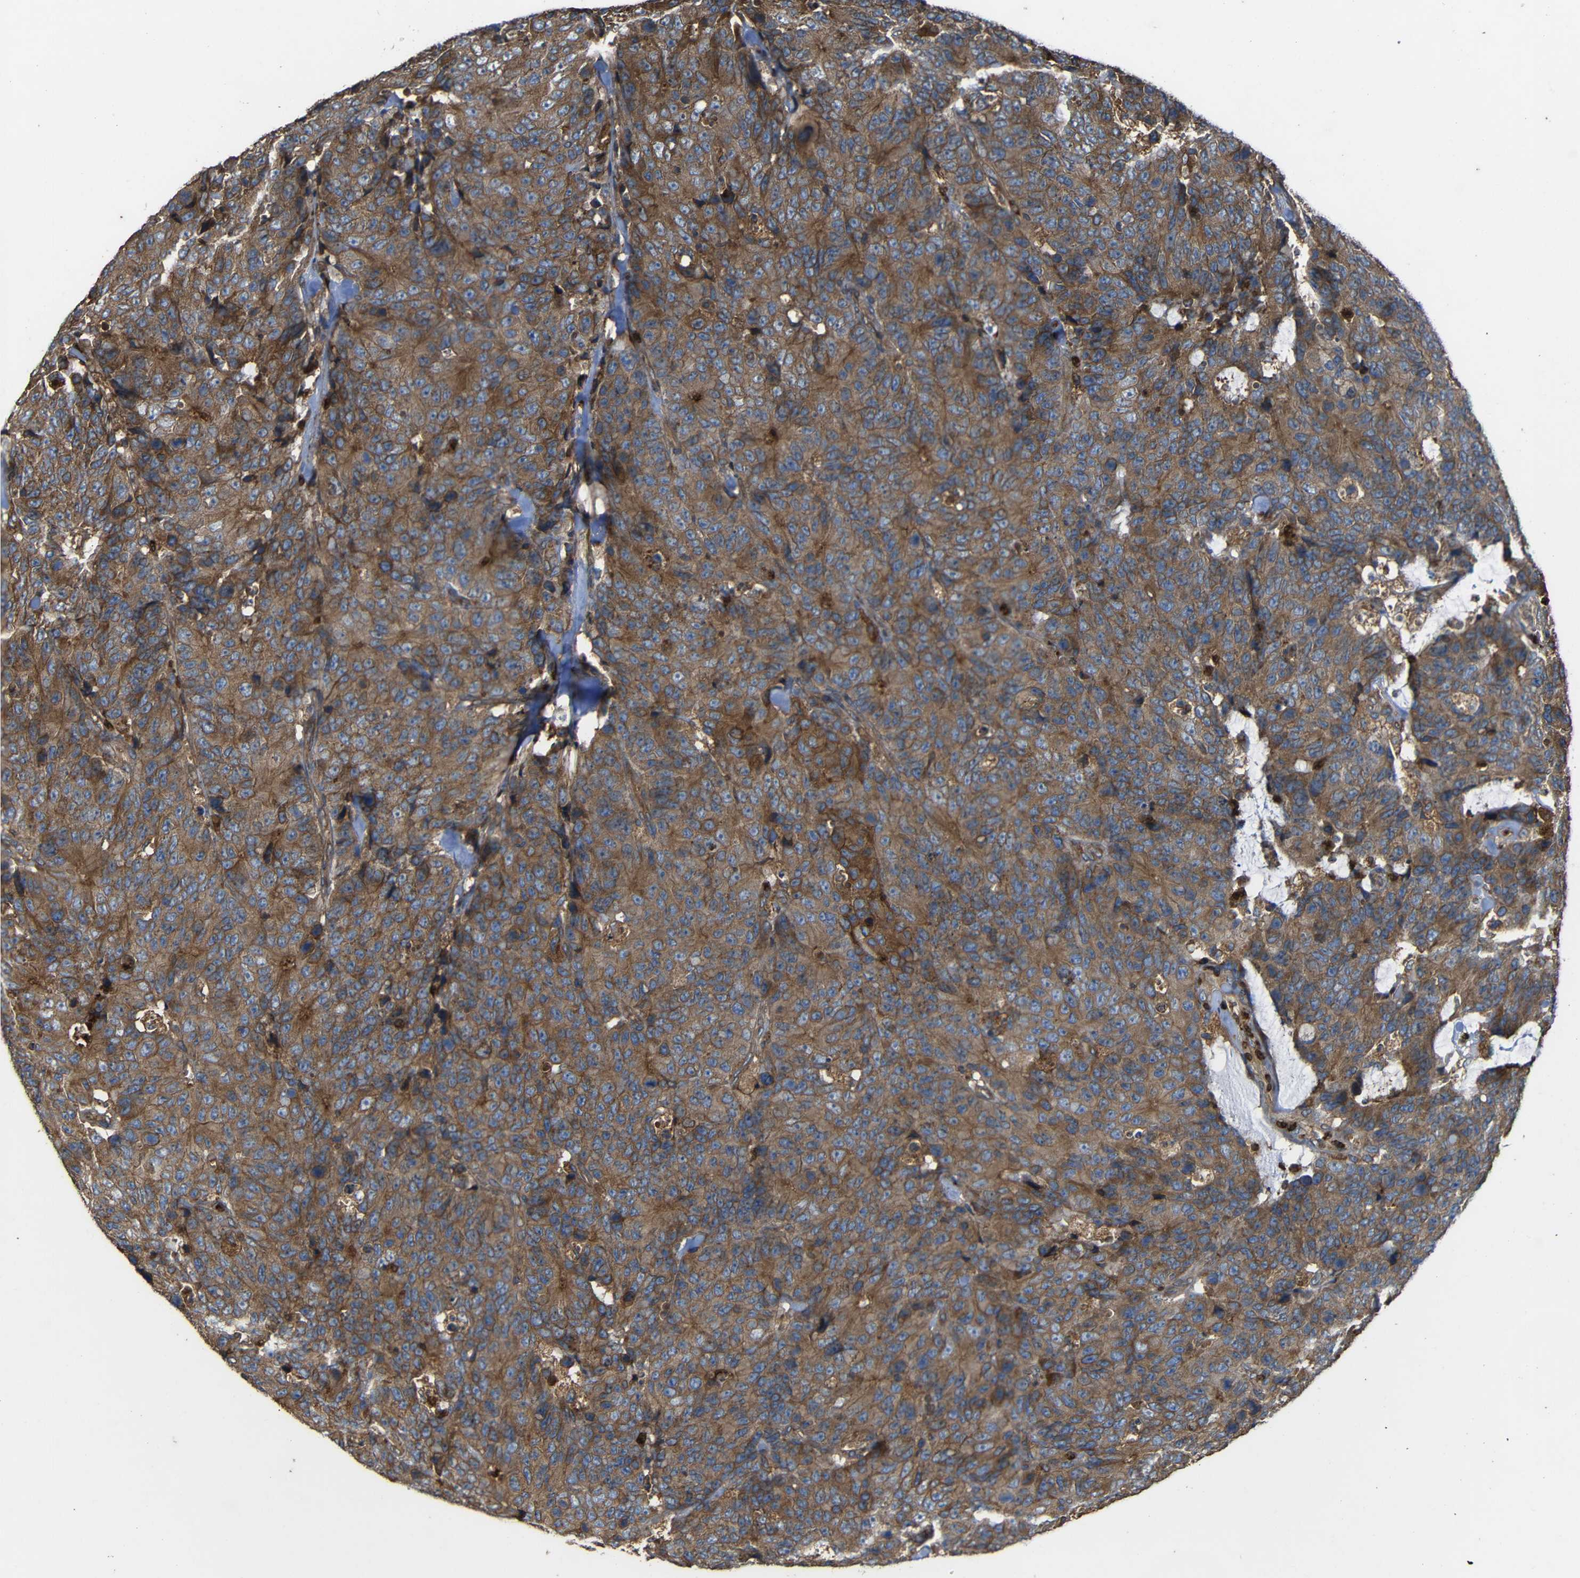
{"staining": {"intensity": "moderate", "quantity": ">75%", "location": "cytoplasmic/membranous"}, "tissue": "colorectal cancer", "cell_type": "Tumor cells", "image_type": "cancer", "snomed": [{"axis": "morphology", "description": "Adenocarcinoma, NOS"}, {"axis": "topography", "description": "Colon"}], "caption": "DAB (3,3'-diaminobenzidine) immunohistochemical staining of human colorectal cancer shows moderate cytoplasmic/membranous protein staining in approximately >75% of tumor cells.", "gene": "TREM2", "patient": {"sex": "female", "age": 86}}